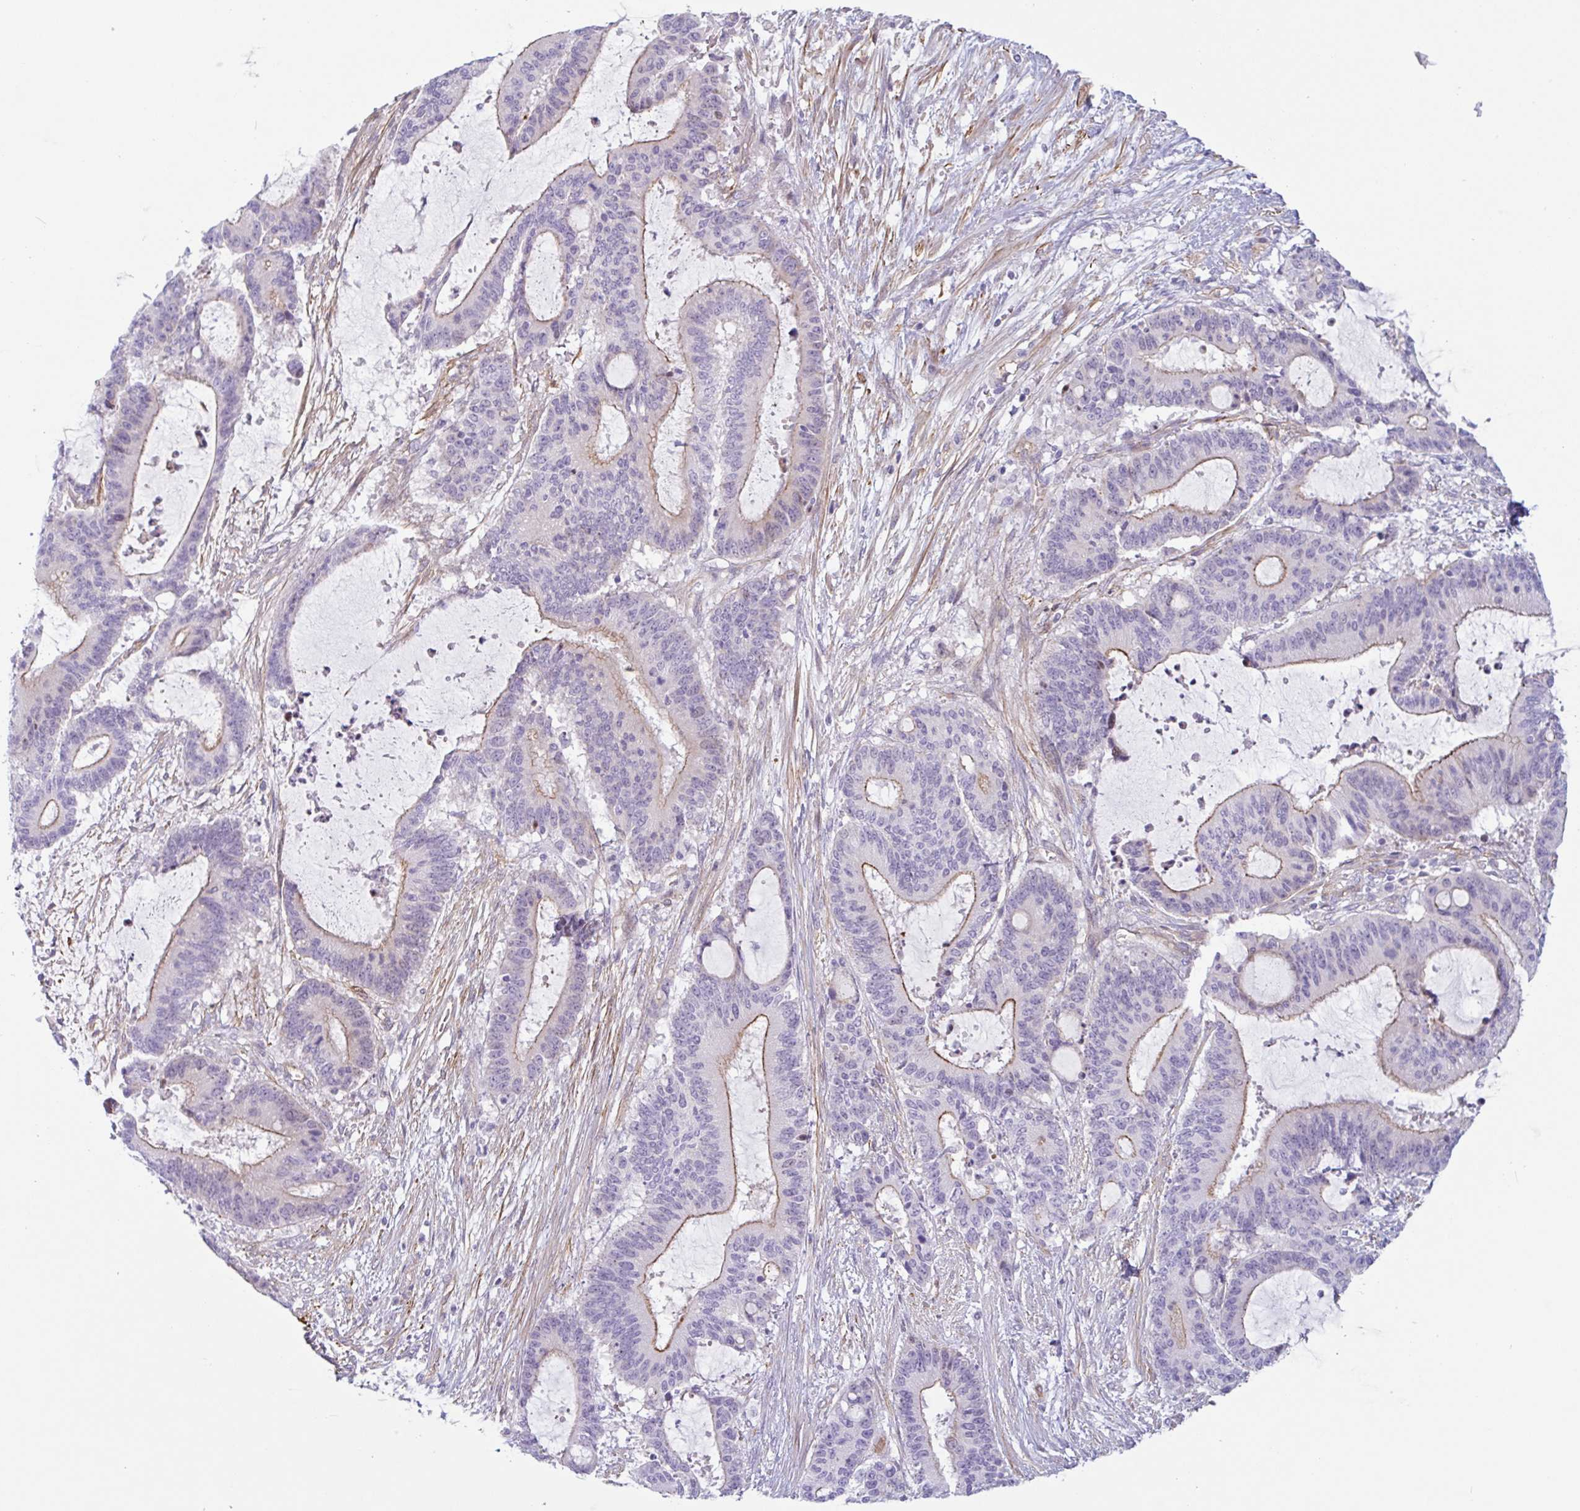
{"staining": {"intensity": "moderate", "quantity": "<25%", "location": "cytoplasmic/membranous"}, "tissue": "liver cancer", "cell_type": "Tumor cells", "image_type": "cancer", "snomed": [{"axis": "morphology", "description": "Normal tissue, NOS"}, {"axis": "morphology", "description": "Cholangiocarcinoma"}, {"axis": "topography", "description": "Liver"}, {"axis": "topography", "description": "Peripheral nerve tissue"}], "caption": "A photomicrograph showing moderate cytoplasmic/membranous expression in approximately <25% of tumor cells in liver cancer (cholangiocarcinoma), as visualized by brown immunohistochemical staining.", "gene": "MYH10", "patient": {"sex": "female", "age": 73}}